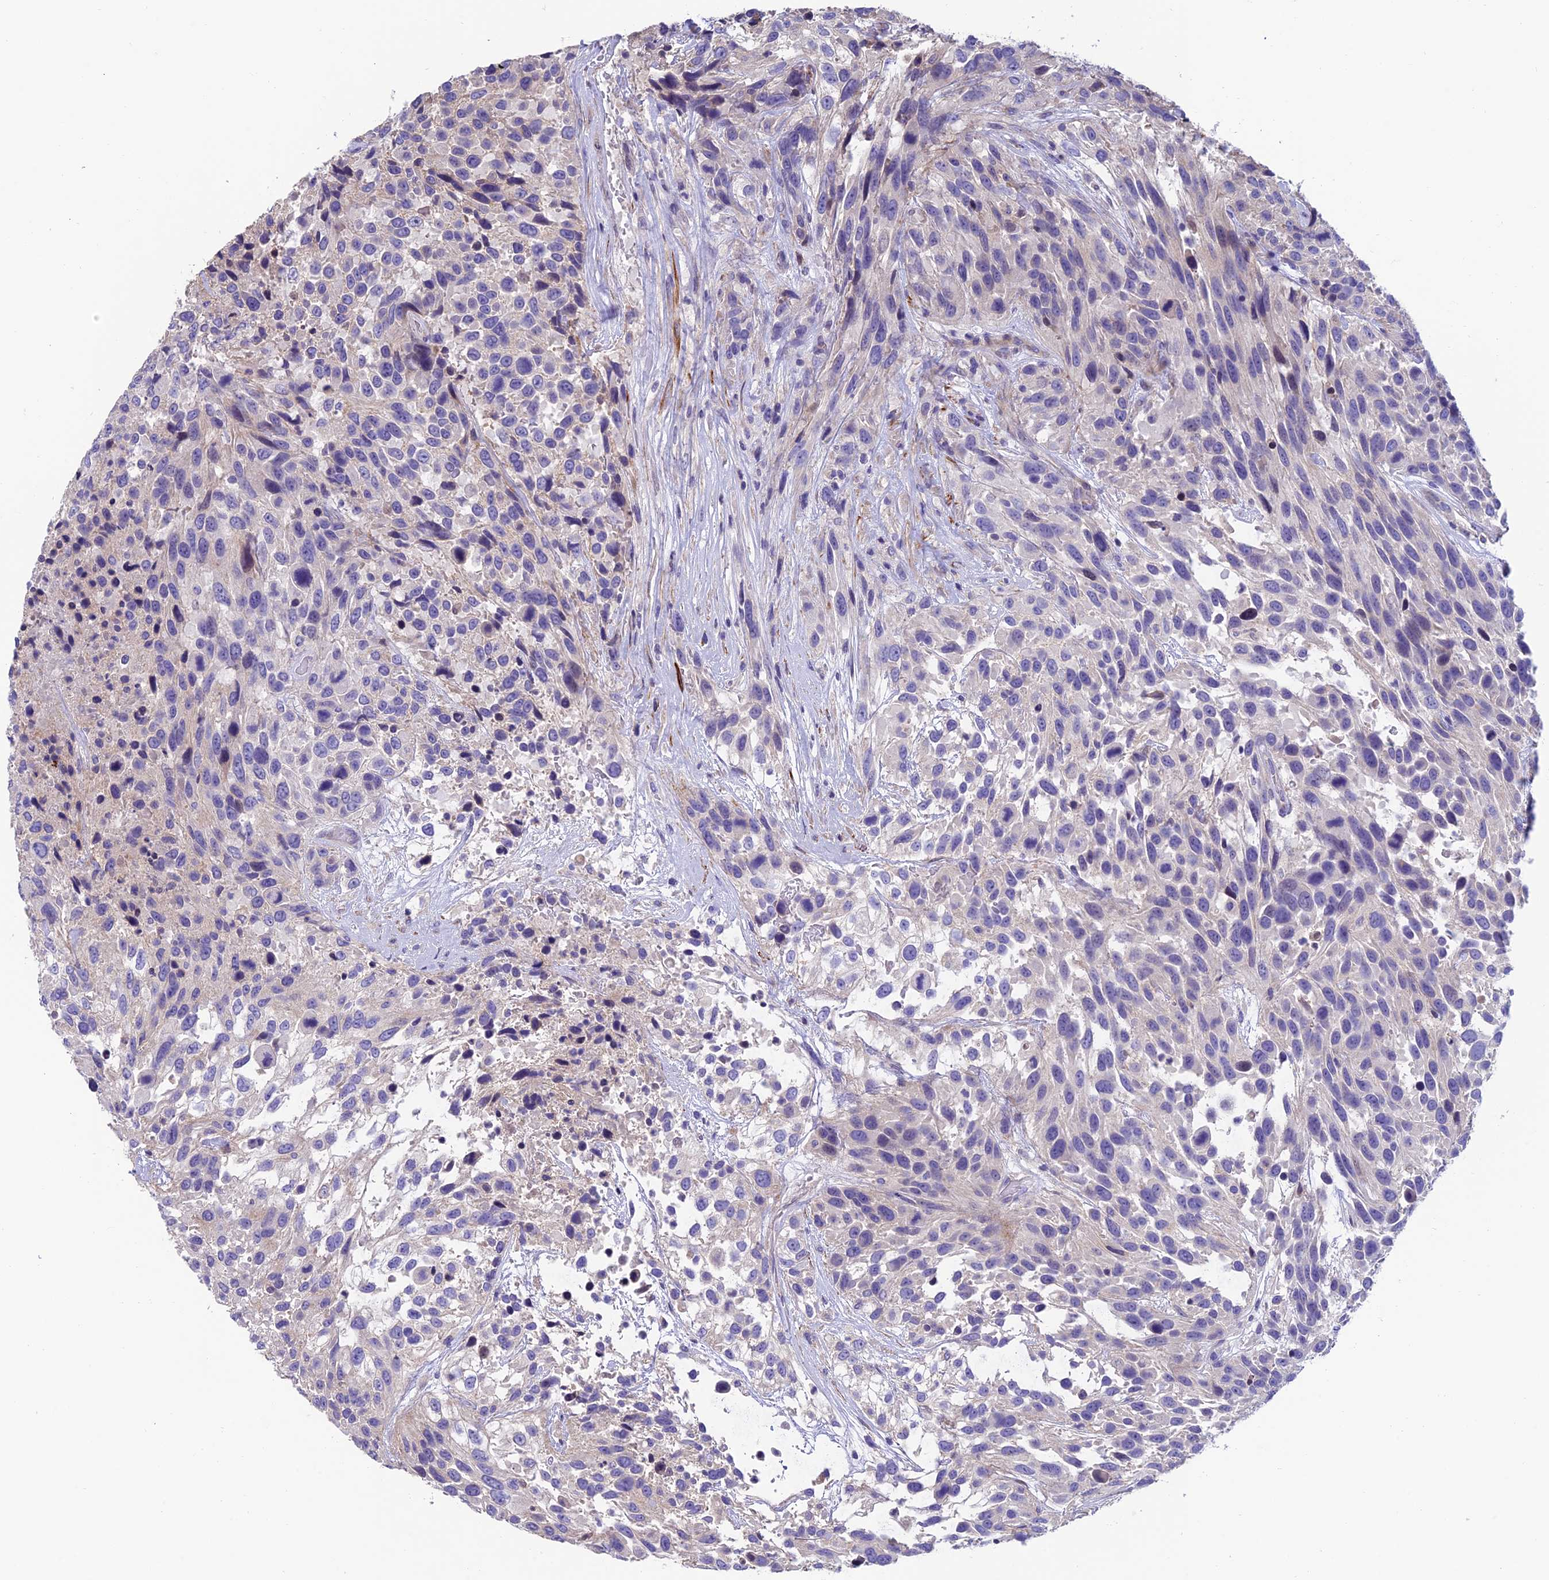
{"staining": {"intensity": "negative", "quantity": "none", "location": "none"}, "tissue": "urothelial cancer", "cell_type": "Tumor cells", "image_type": "cancer", "snomed": [{"axis": "morphology", "description": "Urothelial carcinoma, High grade"}, {"axis": "topography", "description": "Urinary bladder"}], "caption": "Protein analysis of high-grade urothelial carcinoma shows no significant expression in tumor cells. (Immunohistochemistry, brightfield microscopy, high magnification).", "gene": "FAM178B", "patient": {"sex": "female", "age": 70}}